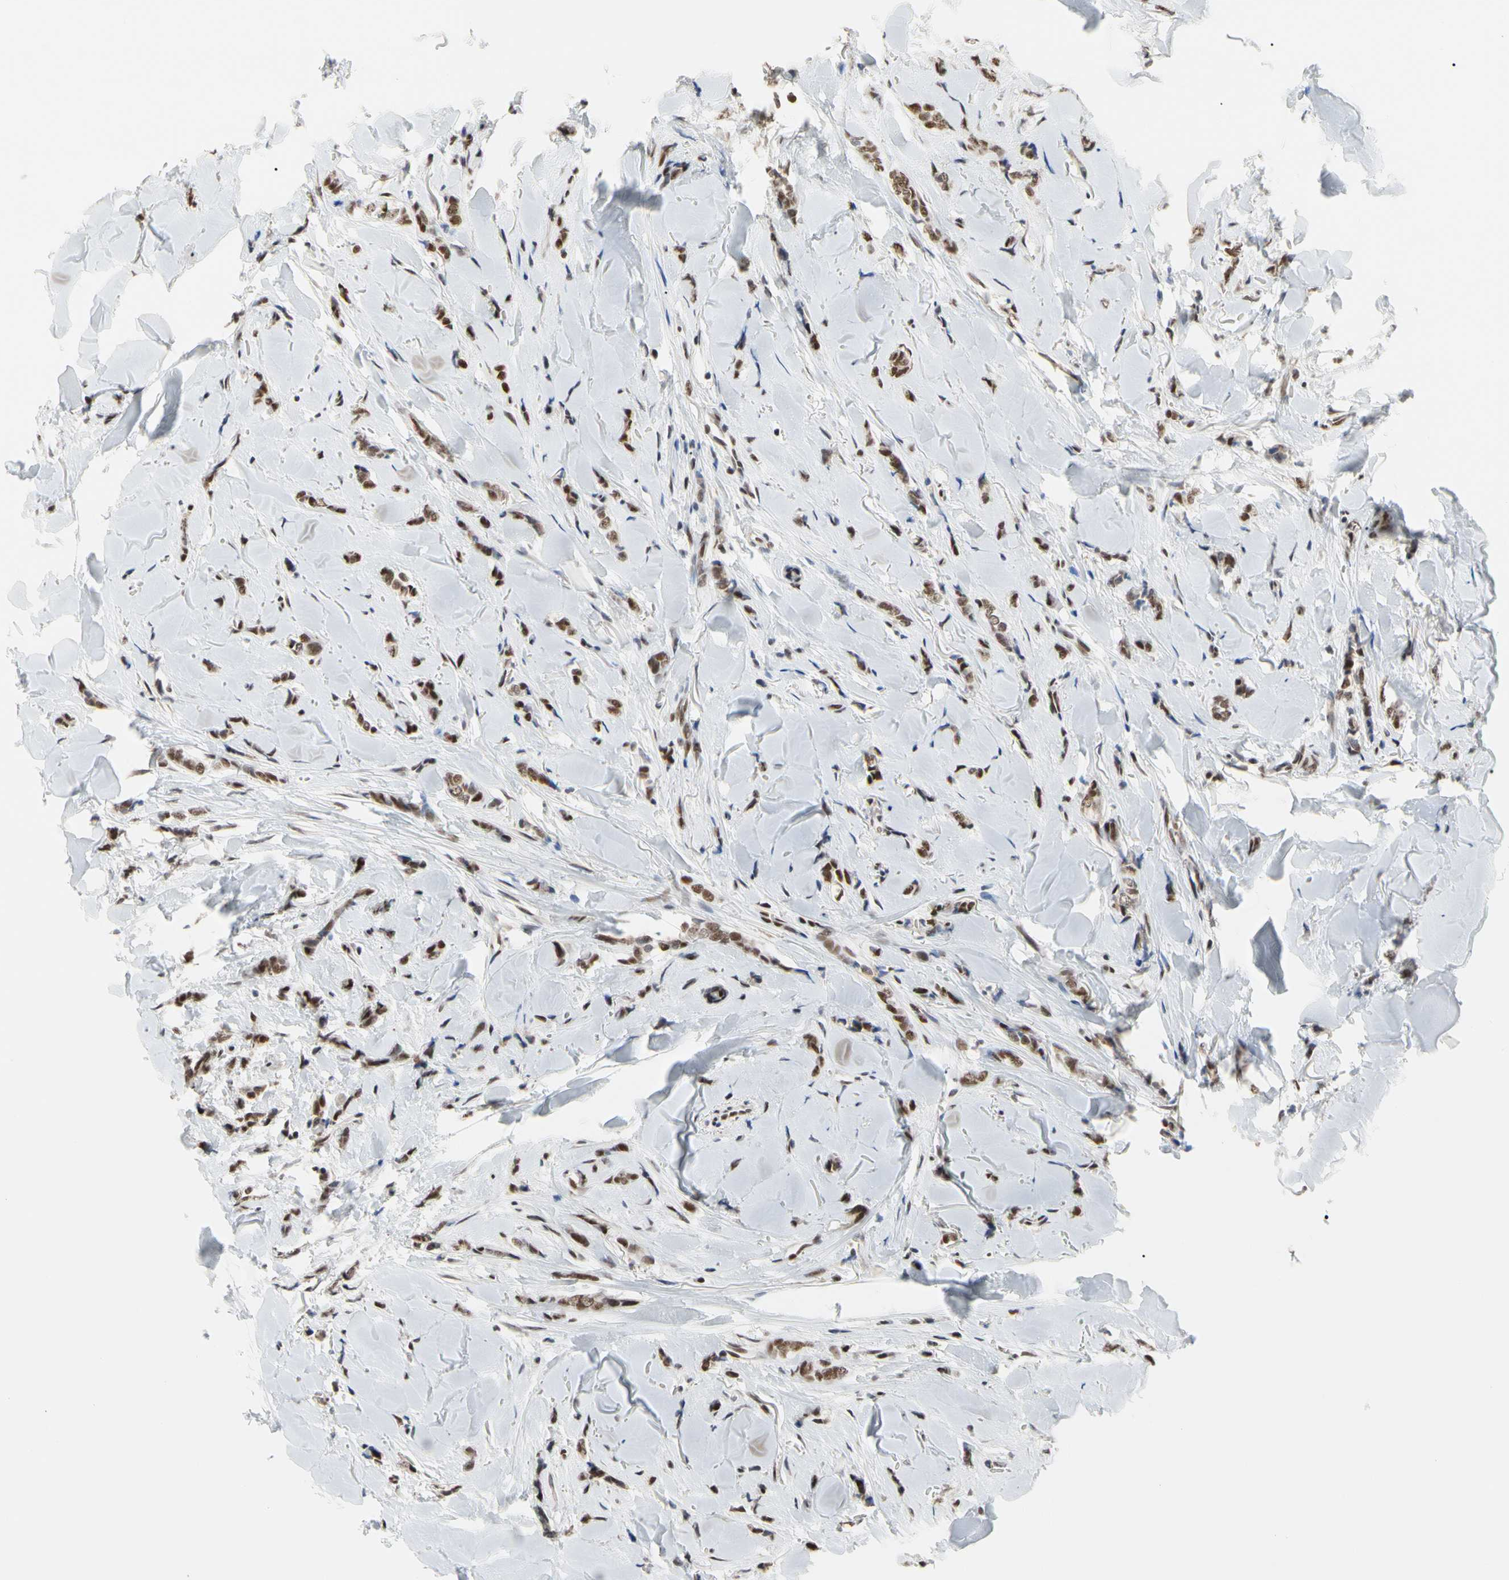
{"staining": {"intensity": "moderate", "quantity": ">75%", "location": "nuclear"}, "tissue": "breast cancer", "cell_type": "Tumor cells", "image_type": "cancer", "snomed": [{"axis": "morphology", "description": "Lobular carcinoma"}, {"axis": "topography", "description": "Skin"}, {"axis": "topography", "description": "Breast"}], "caption": "A brown stain highlights moderate nuclear expression of a protein in breast cancer tumor cells.", "gene": "FAM98B", "patient": {"sex": "female", "age": 46}}